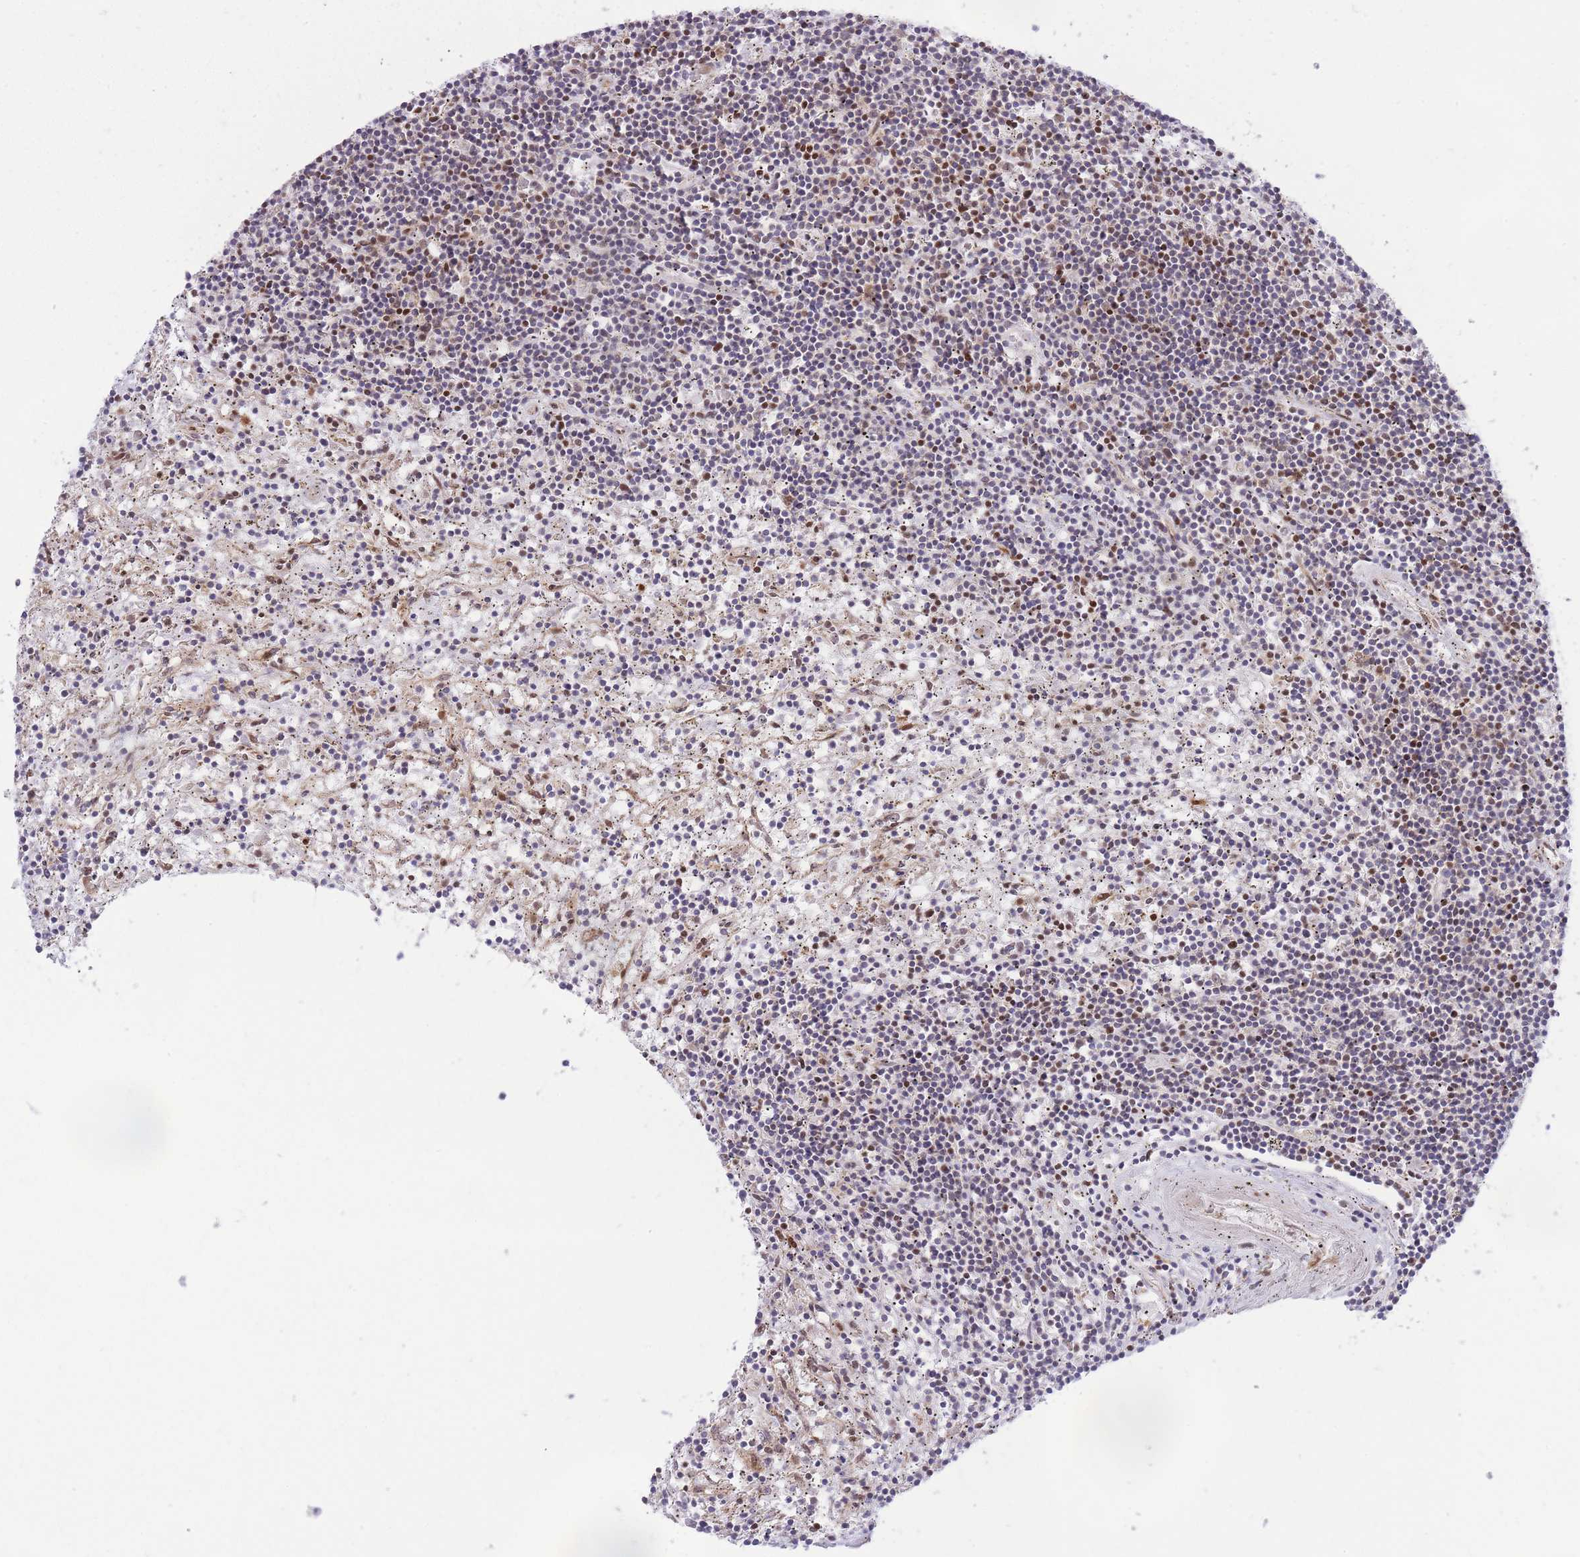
{"staining": {"intensity": "moderate", "quantity": "<25%", "location": "nuclear"}, "tissue": "lymphoma", "cell_type": "Tumor cells", "image_type": "cancer", "snomed": [{"axis": "morphology", "description": "Malignant lymphoma, non-Hodgkin's type, Low grade"}, {"axis": "topography", "description": "Spleen"}], "caption": "About <25% of tumor cells in low-grade malignant lymphoma, non-Hodgkin's type show moderate nuclear protein positivity as visualized by brown immunohistochemical staining.", "gene": "BOLA2B", "patient": {"sex": "male", "age": 76}}